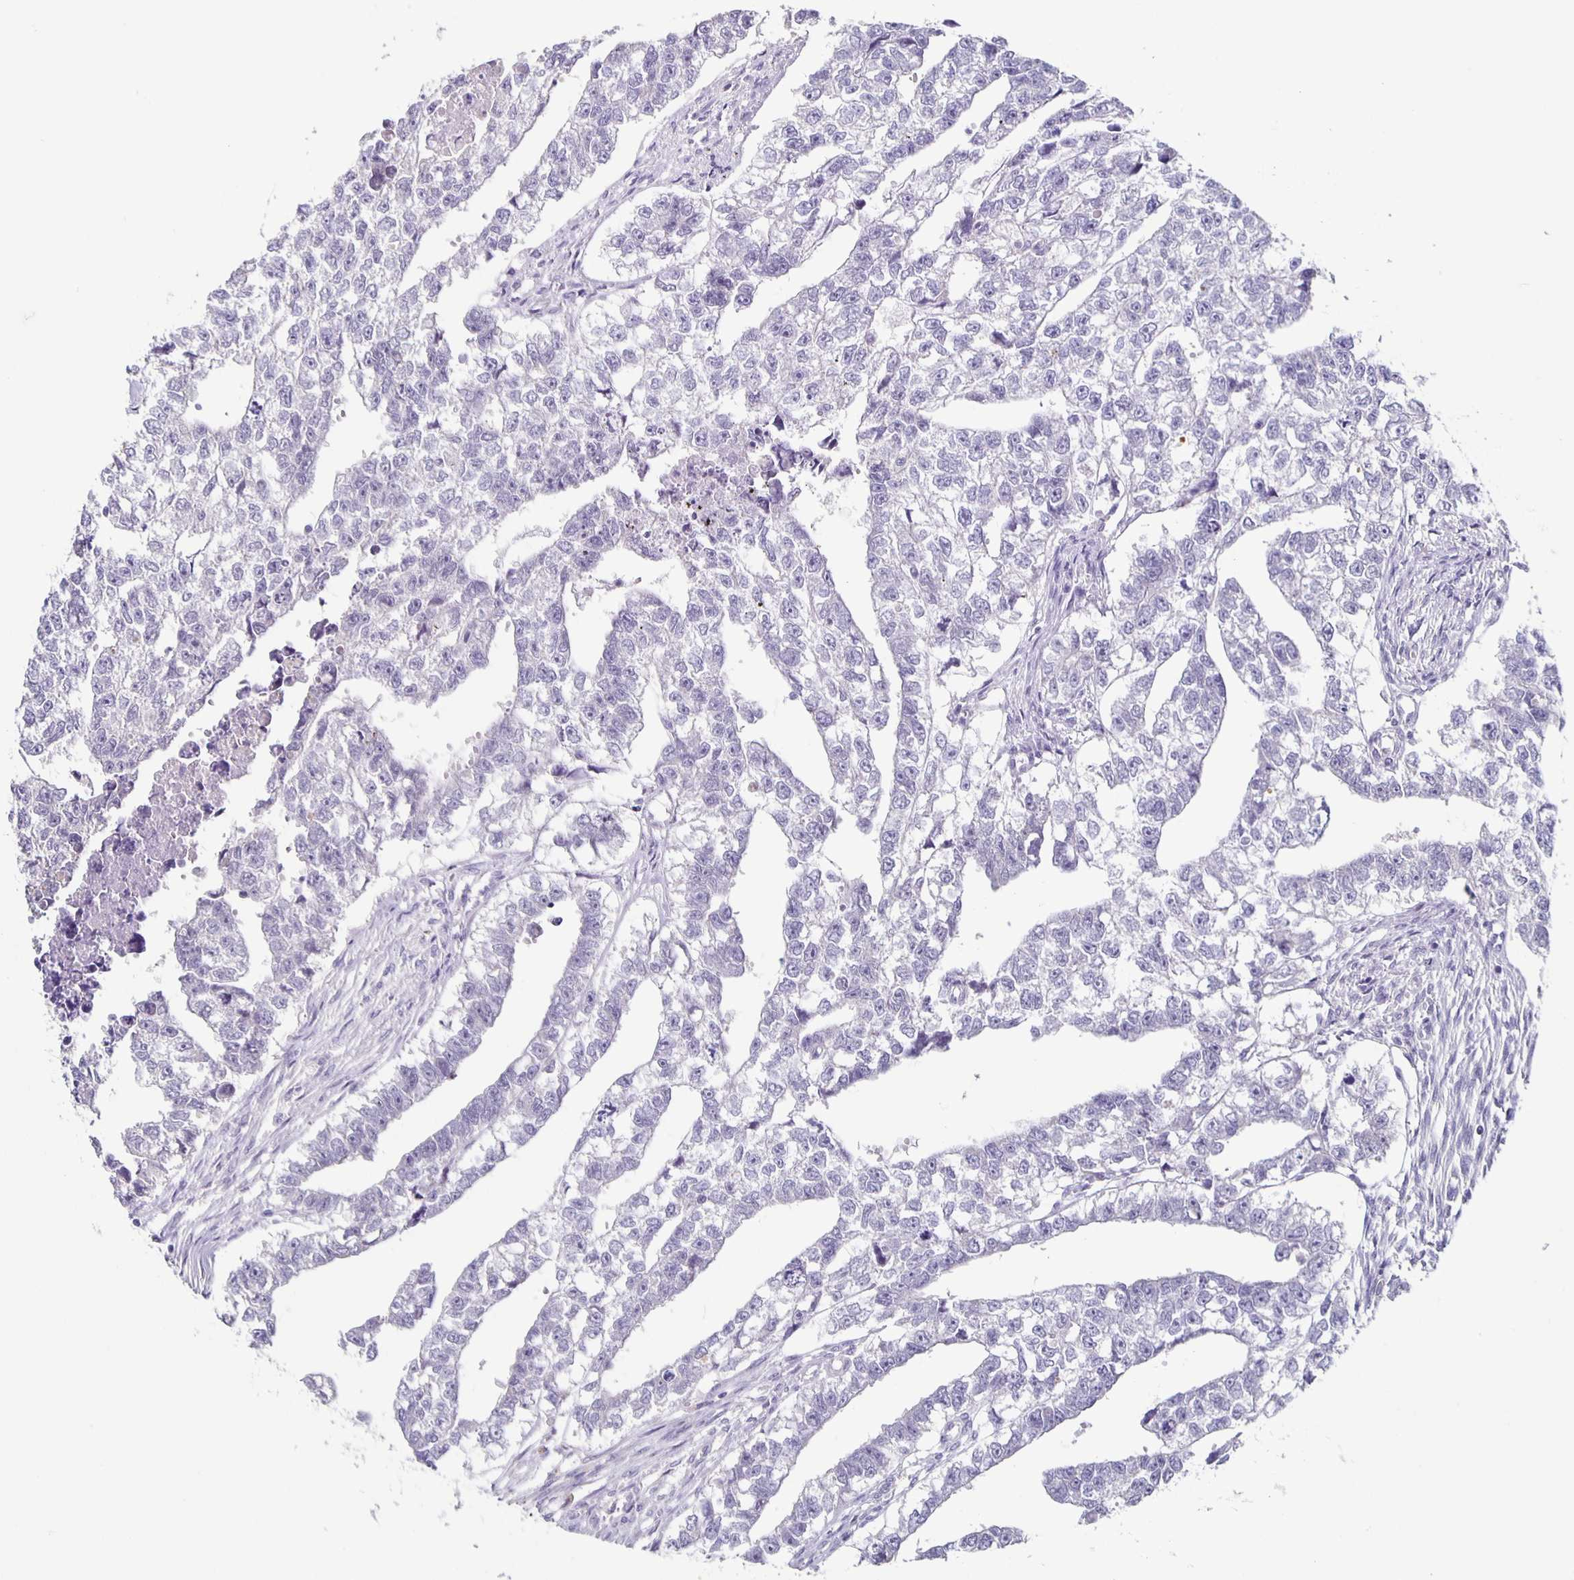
{"staining": {"intensity": "negative", "quantity": "none", "location": "none"}, "tissue": "testis cancer", "cell_type": "Tumor cells", "image_type": "cancer", "snomed": [{"axis": "morphology", "description": "Carcinoma, Embryonal, NOS"}, {"axis": "morphology", "description": "Teratoma, malignant, NOS"}, {"axis": "topography", "description": "Testis"}], "caption": "Testis embryonal carcinoma was stained to show a protein in brown. There is no significant staining in tumor cells.", "gene": "CARNS1", "patient": {"sex": "male", "age": 44}}